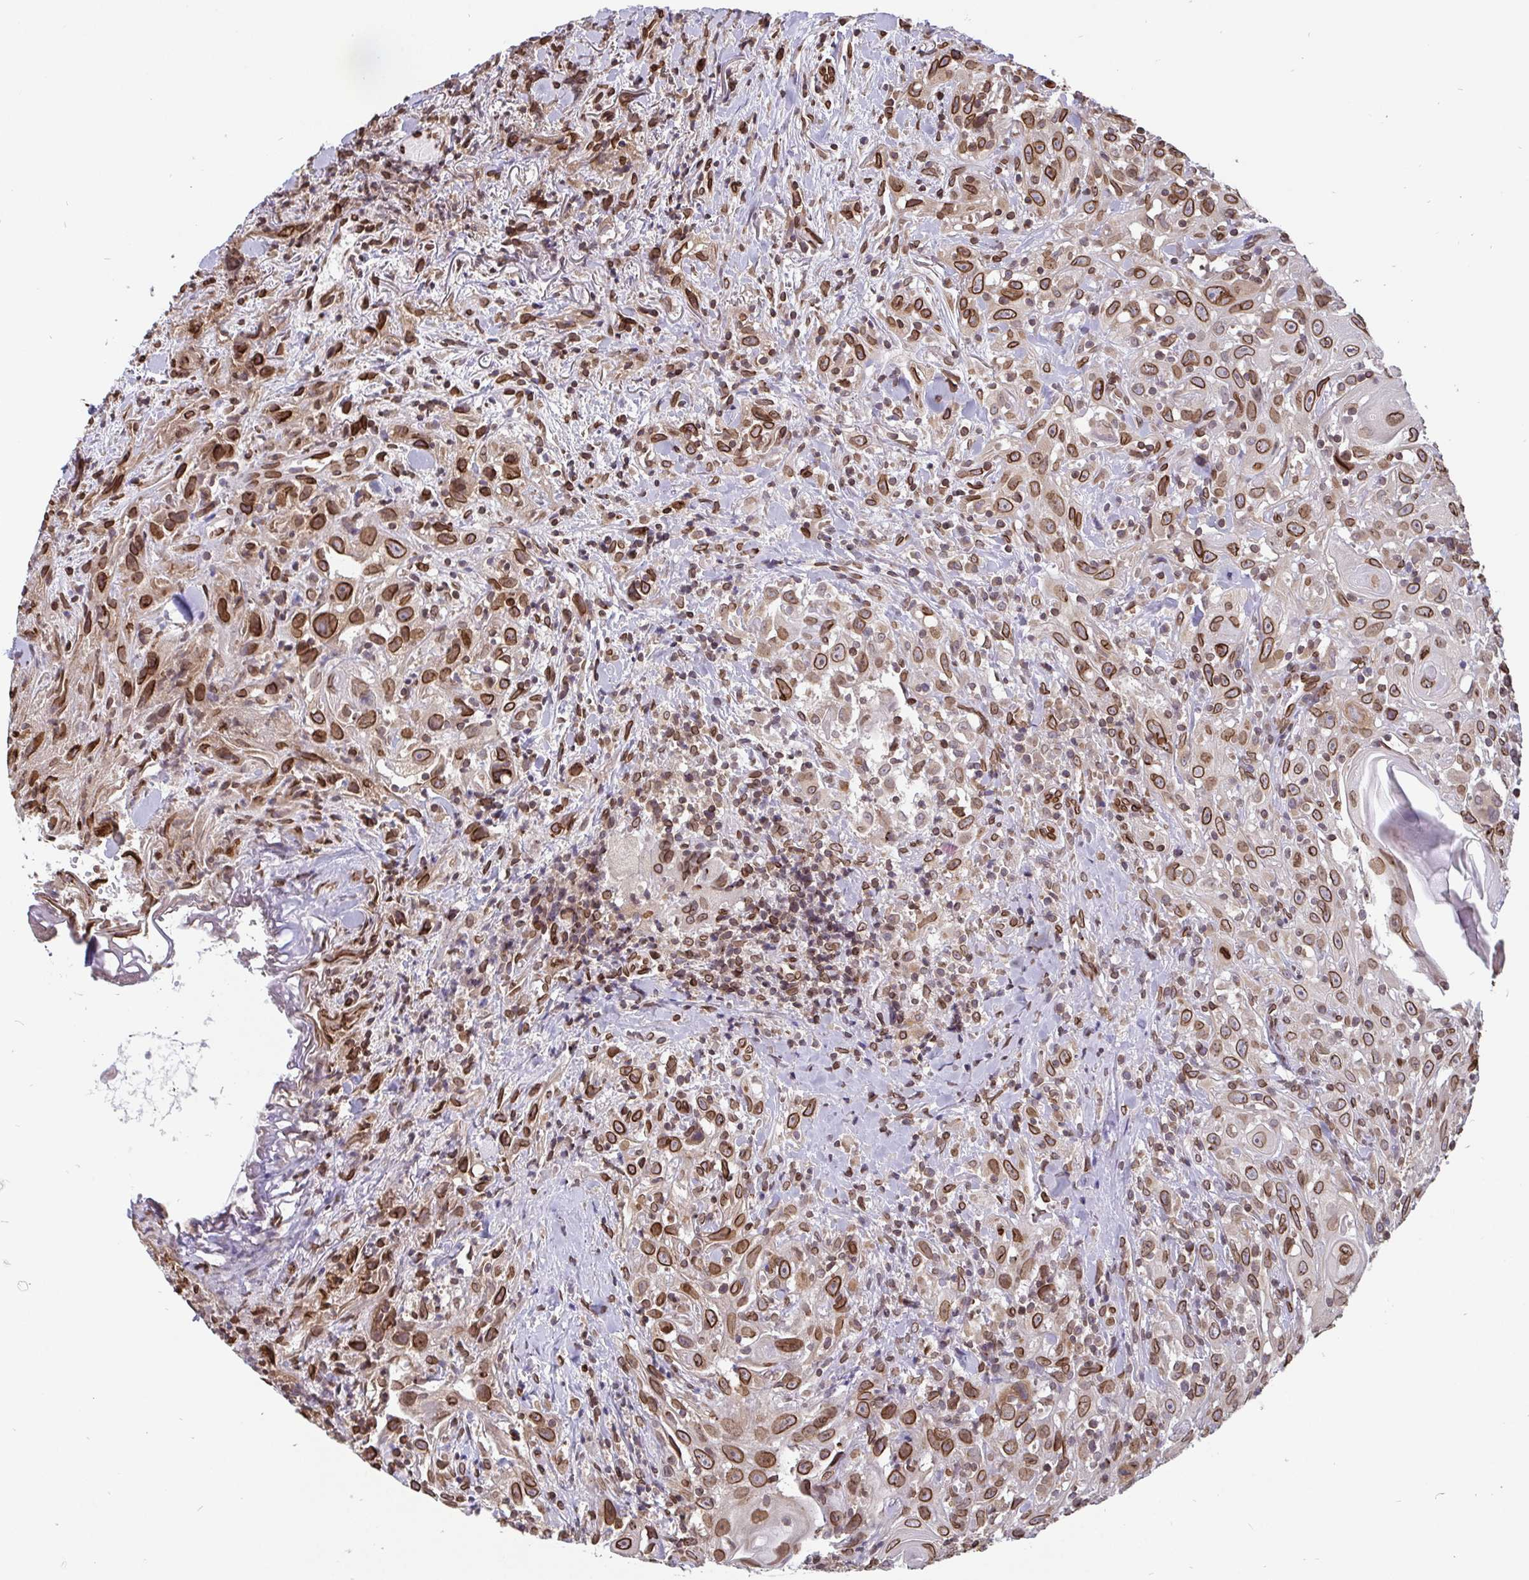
{"staining": {"intensity": "moderate", "quantity": ">75%", "location": "cytoplasmic/membranous,nuclear"}, "tissue": "head and neck cancer", "cell_type": "Tumor cells", "image_type": "cancer", "snomed": [{"axis": "morphology", "description": "Squamous cell carcinoma, NOS"}, {"axis": "topography", "description": "Head-Neck"}], "caption": "Moderate cytoplasmic/membranous and nuclear protein expression is present in about >75% of tumor cells in head and neck cancer (squamous cell carcinoma). The staining is performed using DAB (3,3'-diaminobenzidine) brown chromogen to label protein expression. The nuclei are counter-stained blue using hematoxylin.", "gene": "EMD", "patient": {"sex": "female", "age": 95}}